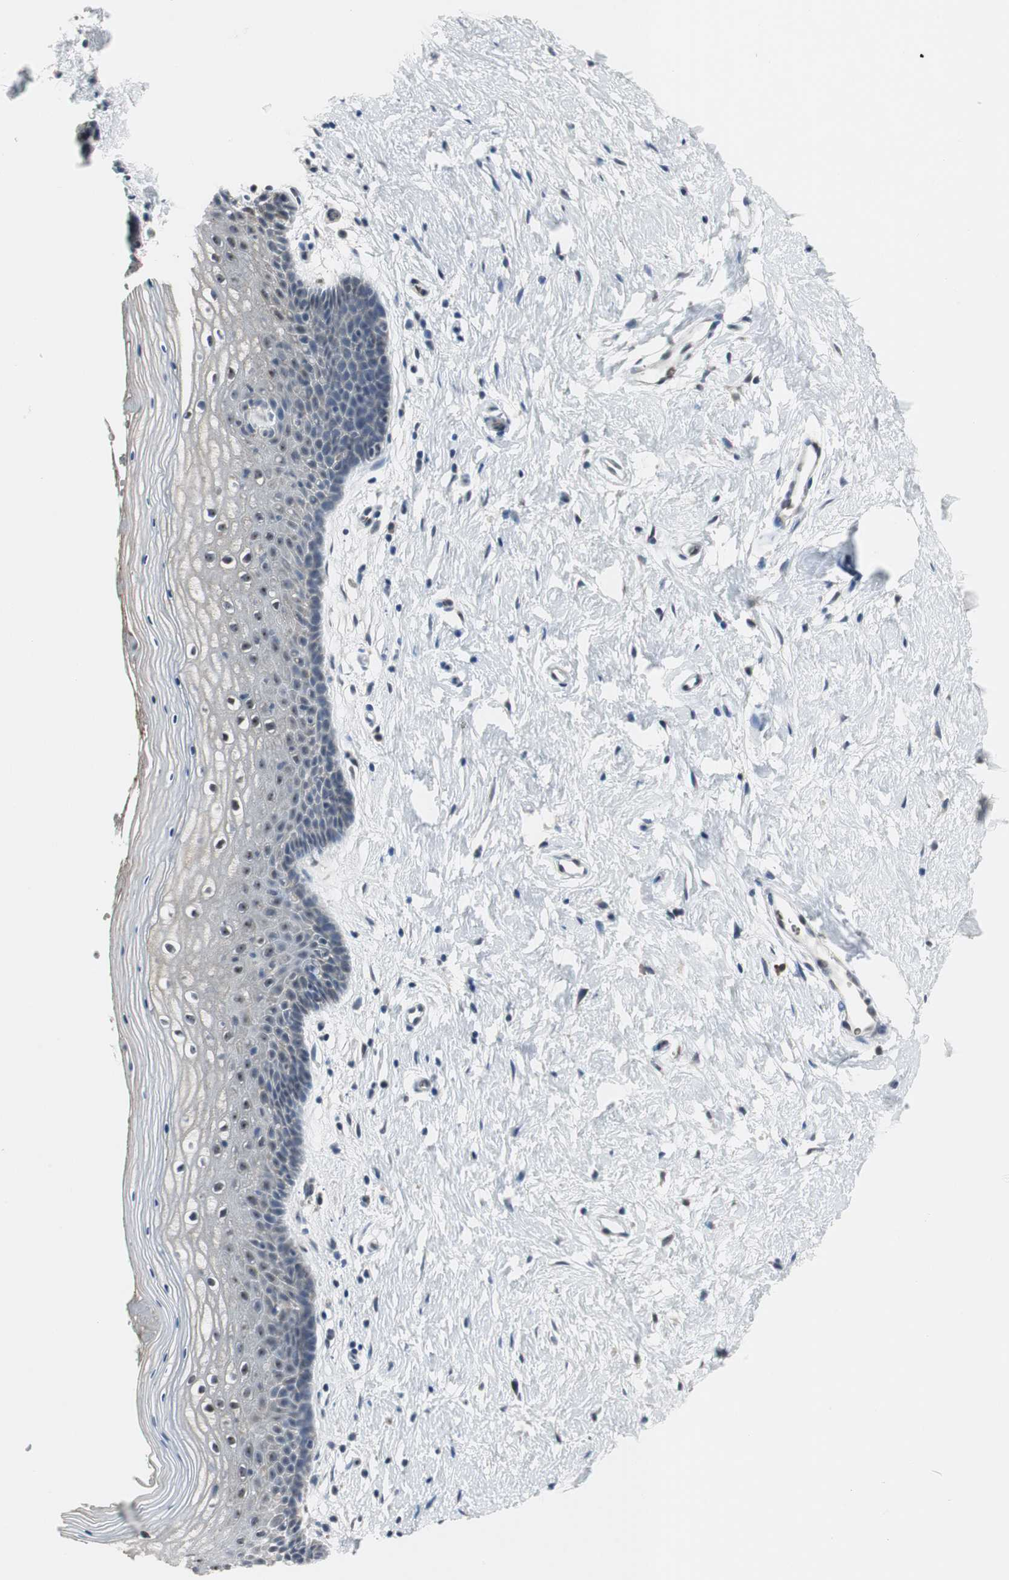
{"staining": {"intensity": "weak", "quantity": ">75%", "location": "cytoplasmic/membranous"}, "tissue": "vagina", "cell_type": "Squamous epithelial cells", "image_type": "normal", "snomed": [{"axis": "morphology", "description": "Normal tissue, NOS"}, {"axis": "topography", "description": "Vagina"}], "caption": "Immunohistochemical staining of unremarkable human vagina demonstrates >75% levels of weak cytoplasmic/membranous protein expression in approximately >75% of squamous epithelial cells. (DAB = brown stain, brightfield microscopy at high magnification).", "gene": "CCT5", "patient": {"sex": "female", "age": 46}}